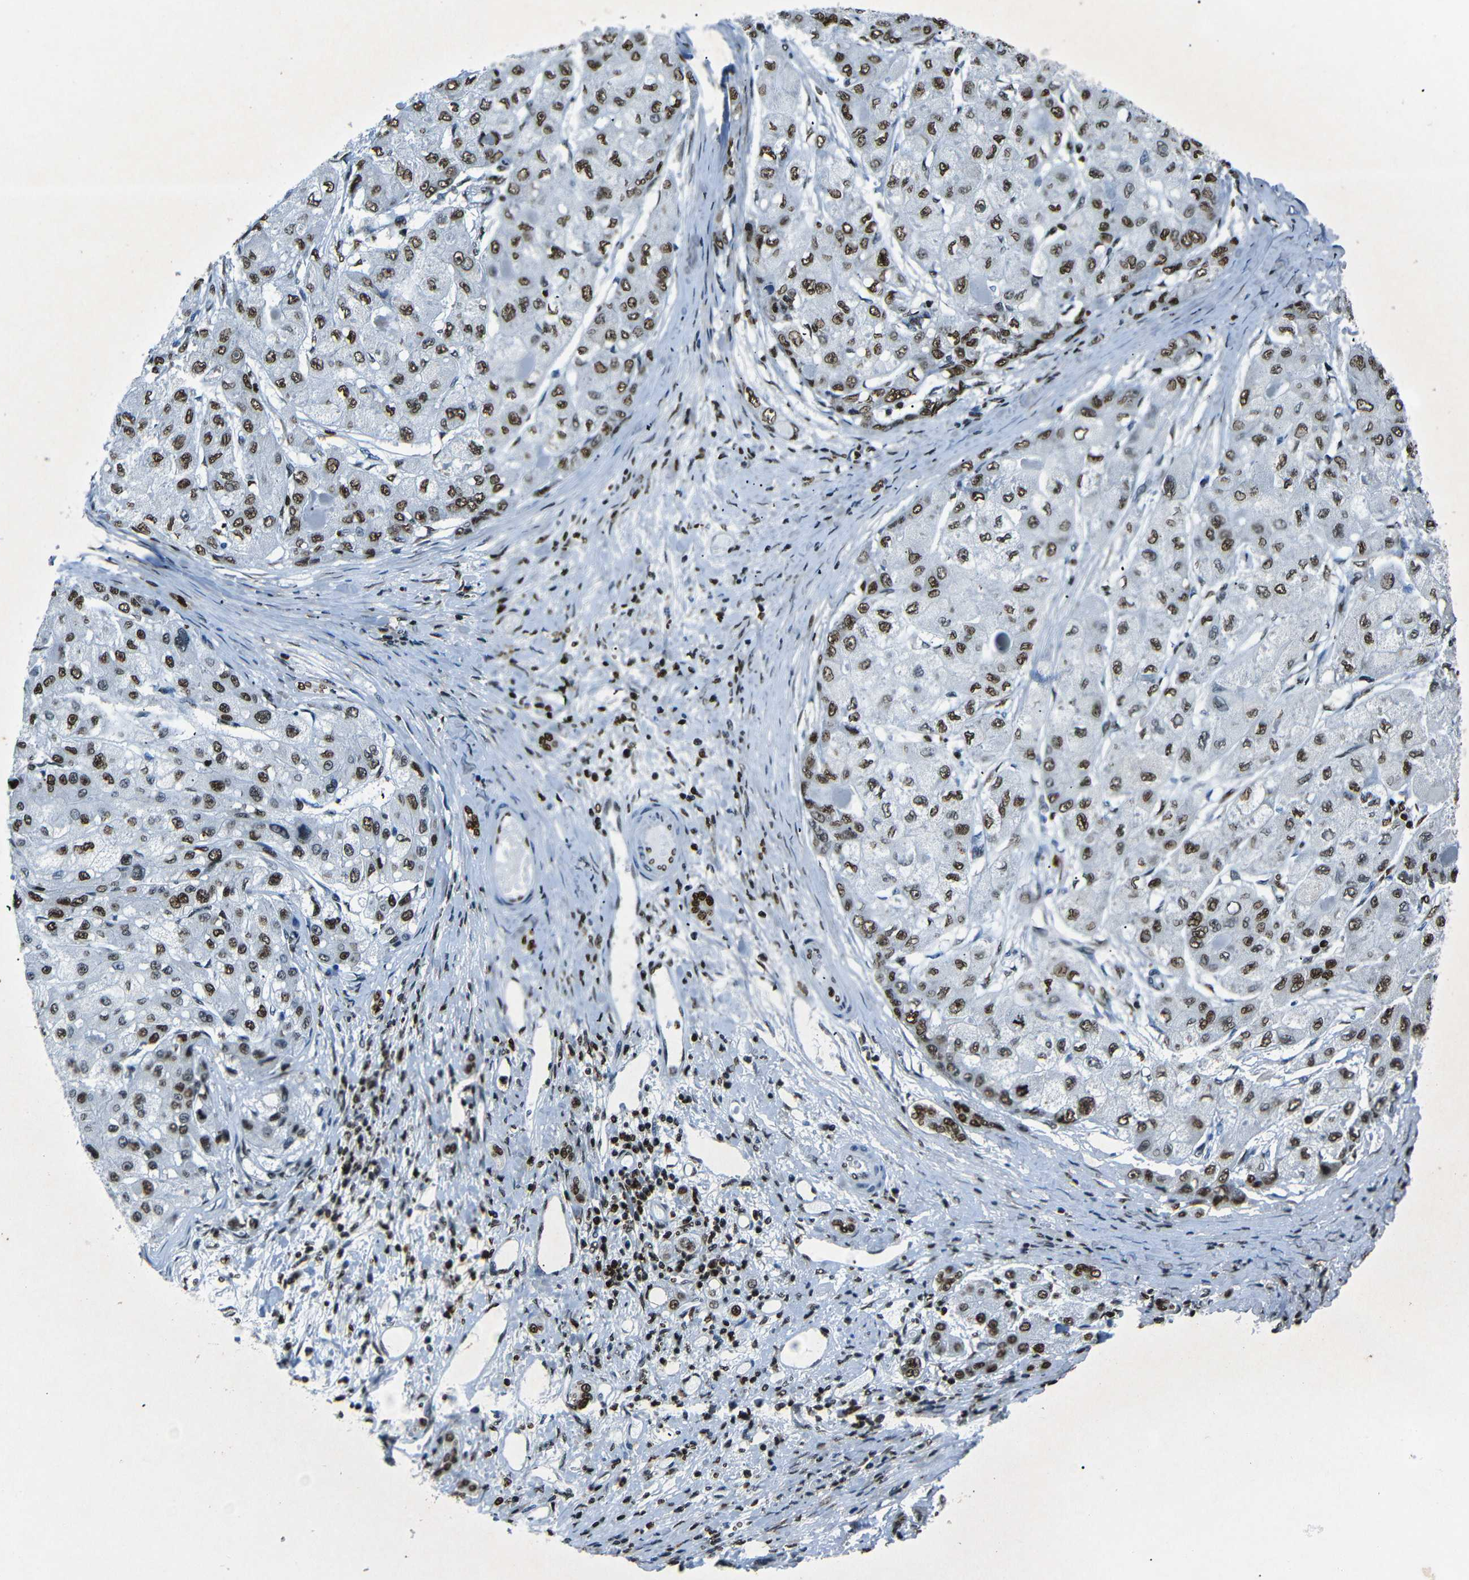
{"staining": {"intensity": "moderate", "quantity": "25%-75%", "location": "nuclear"}, "tissue": "liver cancer", "cell_type": "Tumor cells", "image_type": "cancer", "snomed": [{"axis": "morphology", "description": "Carcinoma, Hepatocellular, NOS"}, {"axis": "topography", "description": "Liver"}], "caption": "This micrograph demonstrates liver cancer stained with immunohistochemistry (IHC) to label a protein in brown. The nuclear of tumor cells show moderate positivity for the protein. Nuclei are counter-stained blue.", "gene": "HMGN1", "patient": {"sex": "male", "age": 80}}